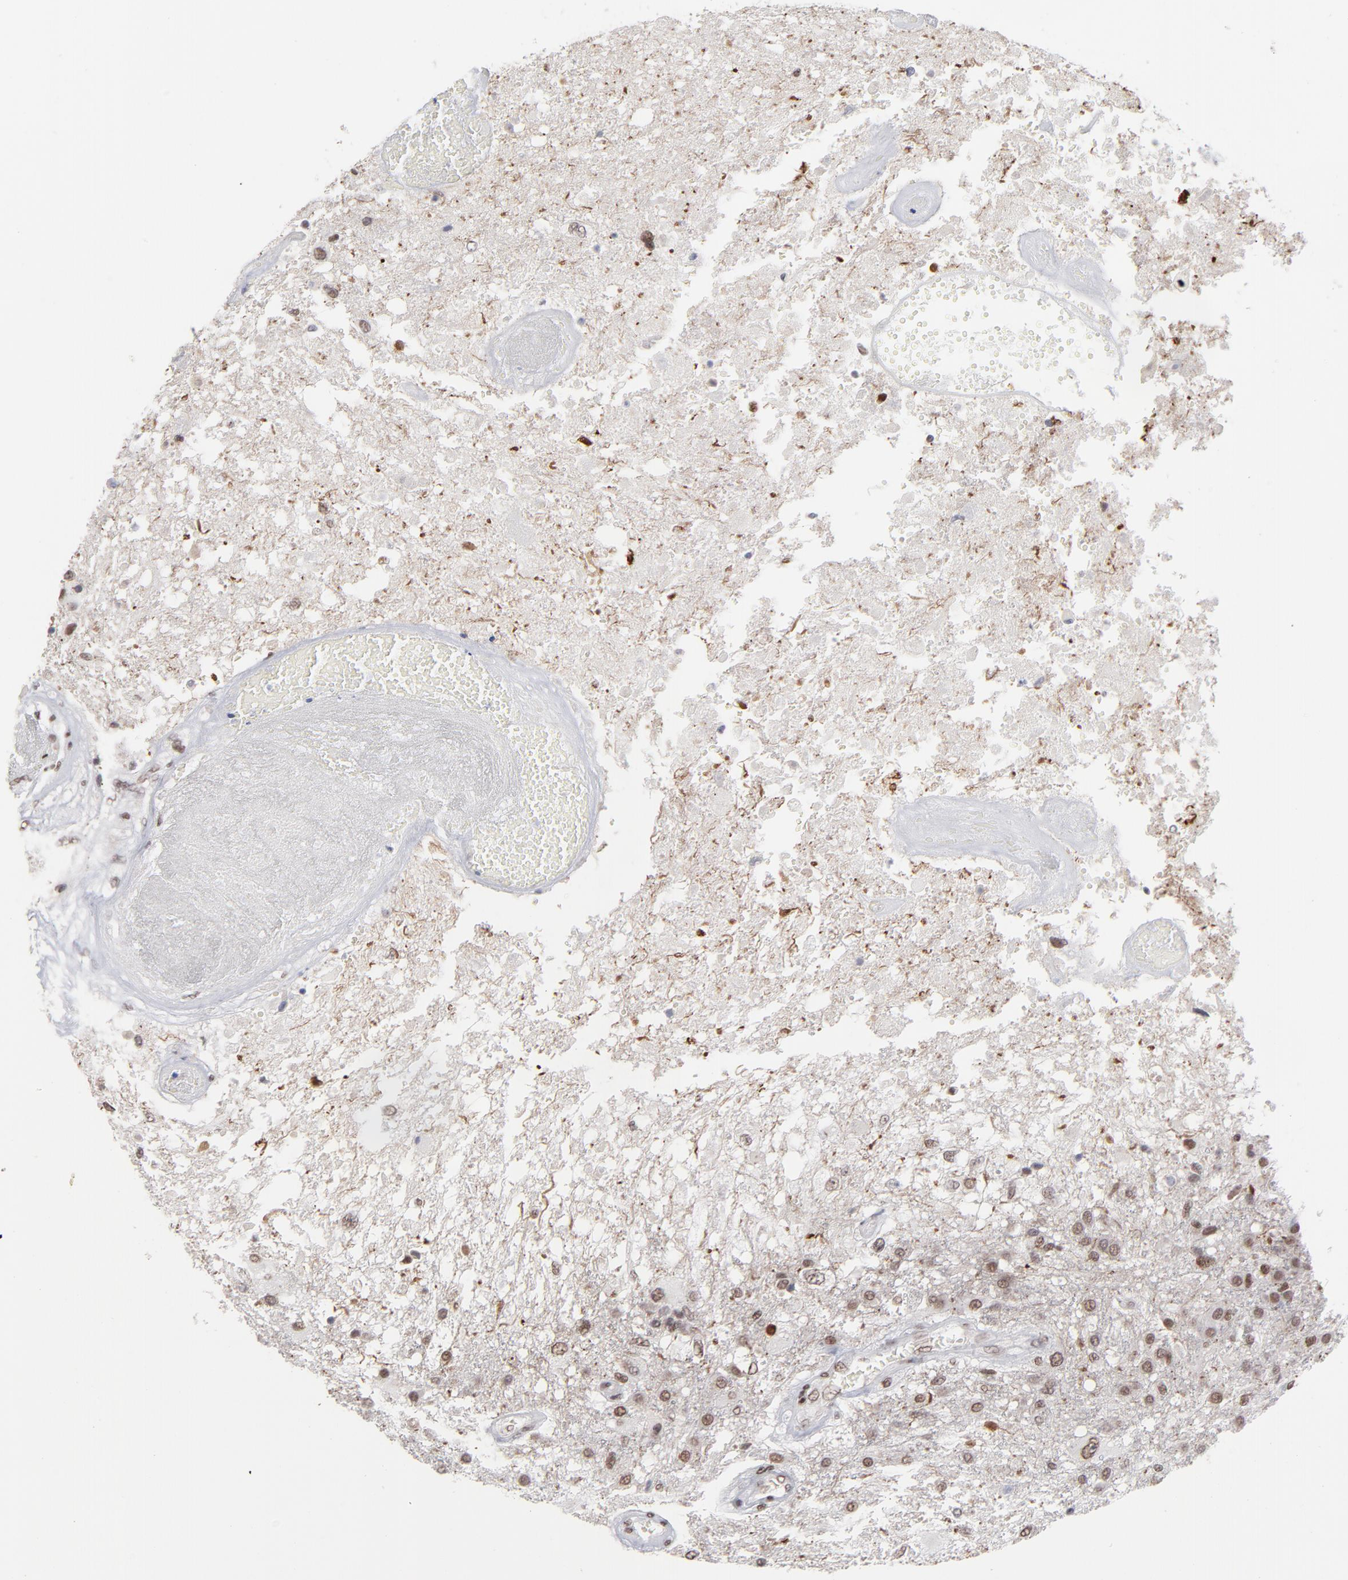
{"staining": {"intensity": "strong", "quantity": "25%-75%", "location": "nuclear"}, "tissue": "glioma", "cell_type": "Tumor cells", "image_type": "cancer", "snomed": [{"axis": "morphology", "description": "Glioma, malignant, High grade"}, {"axis": "topography", "description": "Cerebral cortex"}], "caption": "Human malignant glioma (high-grade) stained for a protein (brown) demonstrates strong nuclear positive staining in approximately 25%-75% of tumor cells.", "gene": "ZNF3", "patient": {"sex": "male", "age": 79}}